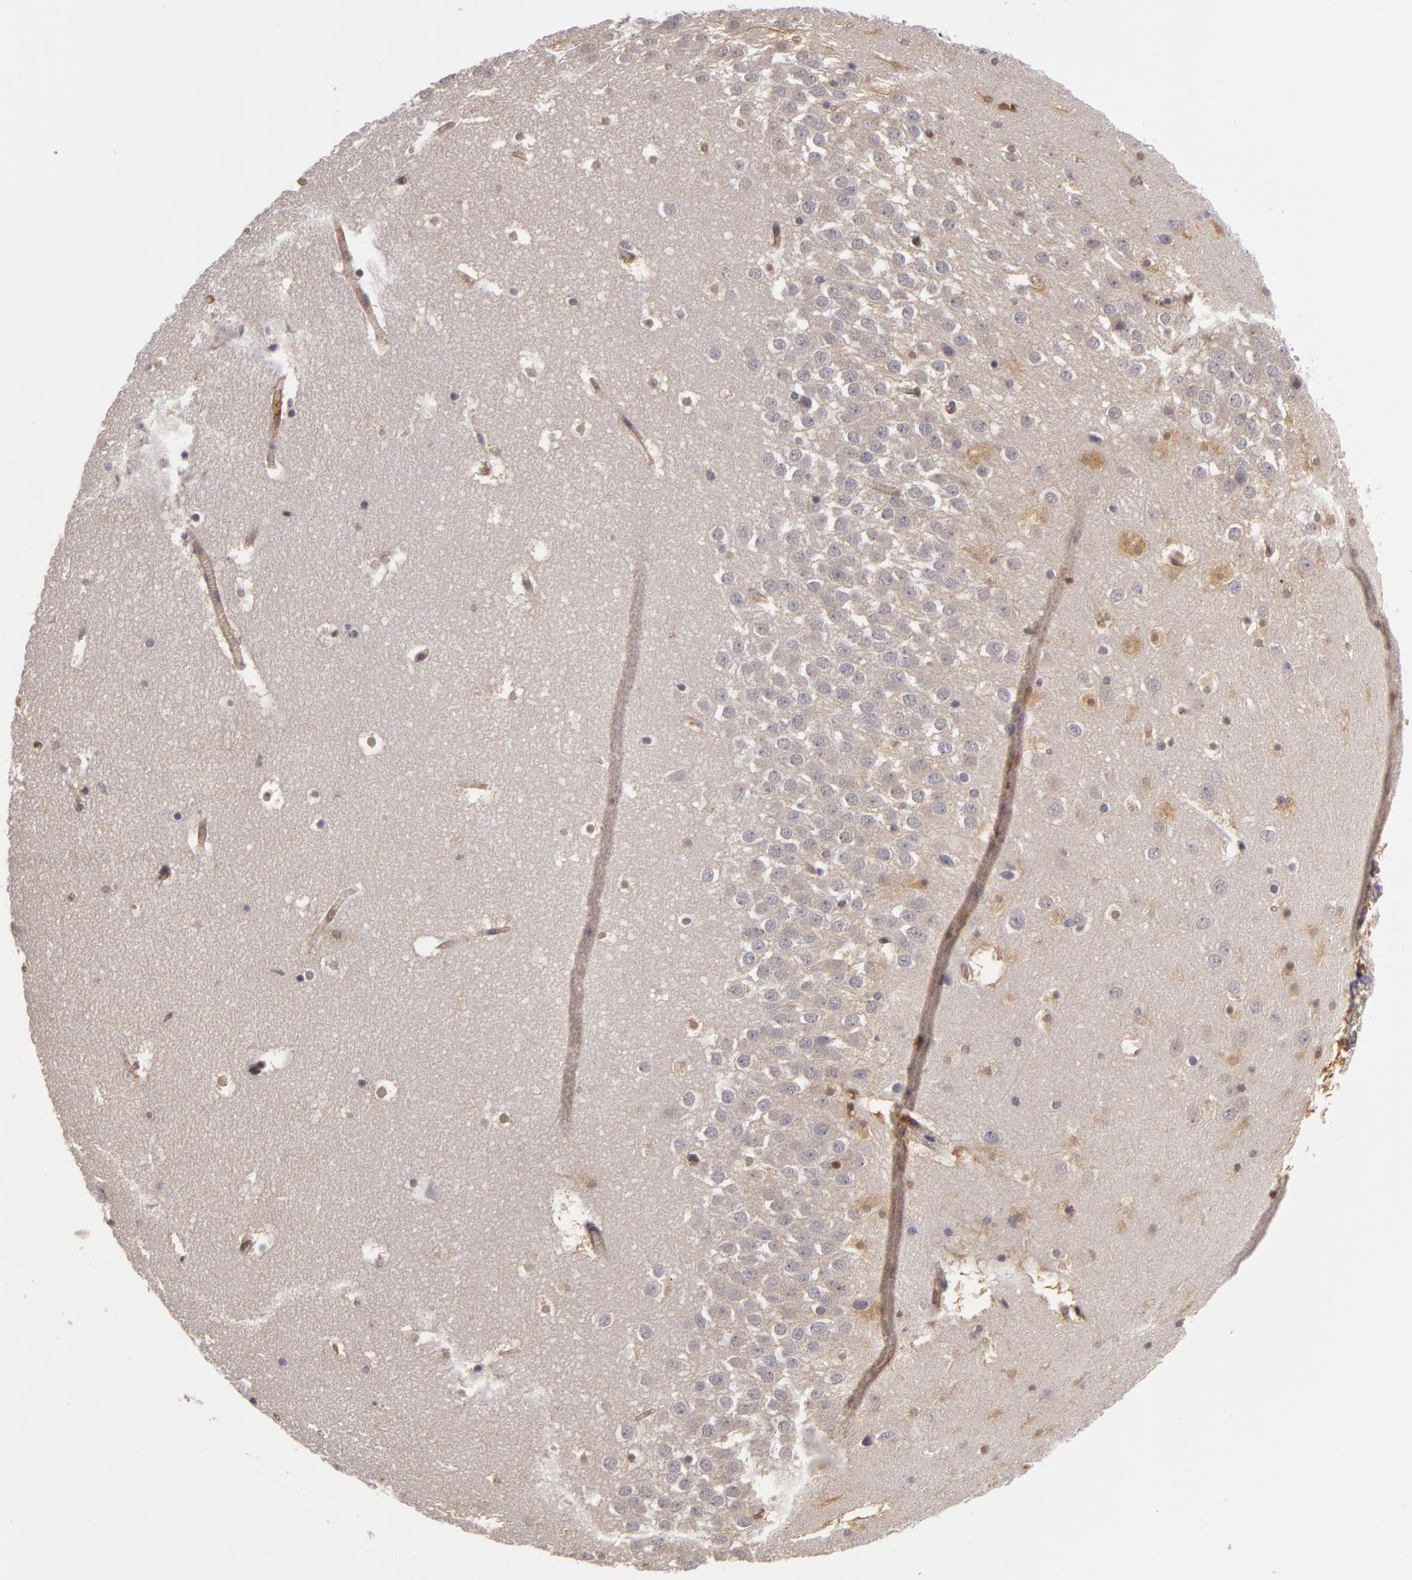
{"staining": {"intensity": "negative", "quantity": "none", "location": "none"}, "tissue": "hippocampus", "cell_type": "Glial cells", "image_type": "normal", "snomed": [{"axis": "morphology", "description": "Normal tissue, NOS"}, {"axis": "topography", "description": "Hippocampus"}], "caption": "Human hippocampus stained for a protein using IHC displays no staining in glial cells.", "gene": "ZNF229", "patient": {"sex": "male", "age": 45}}